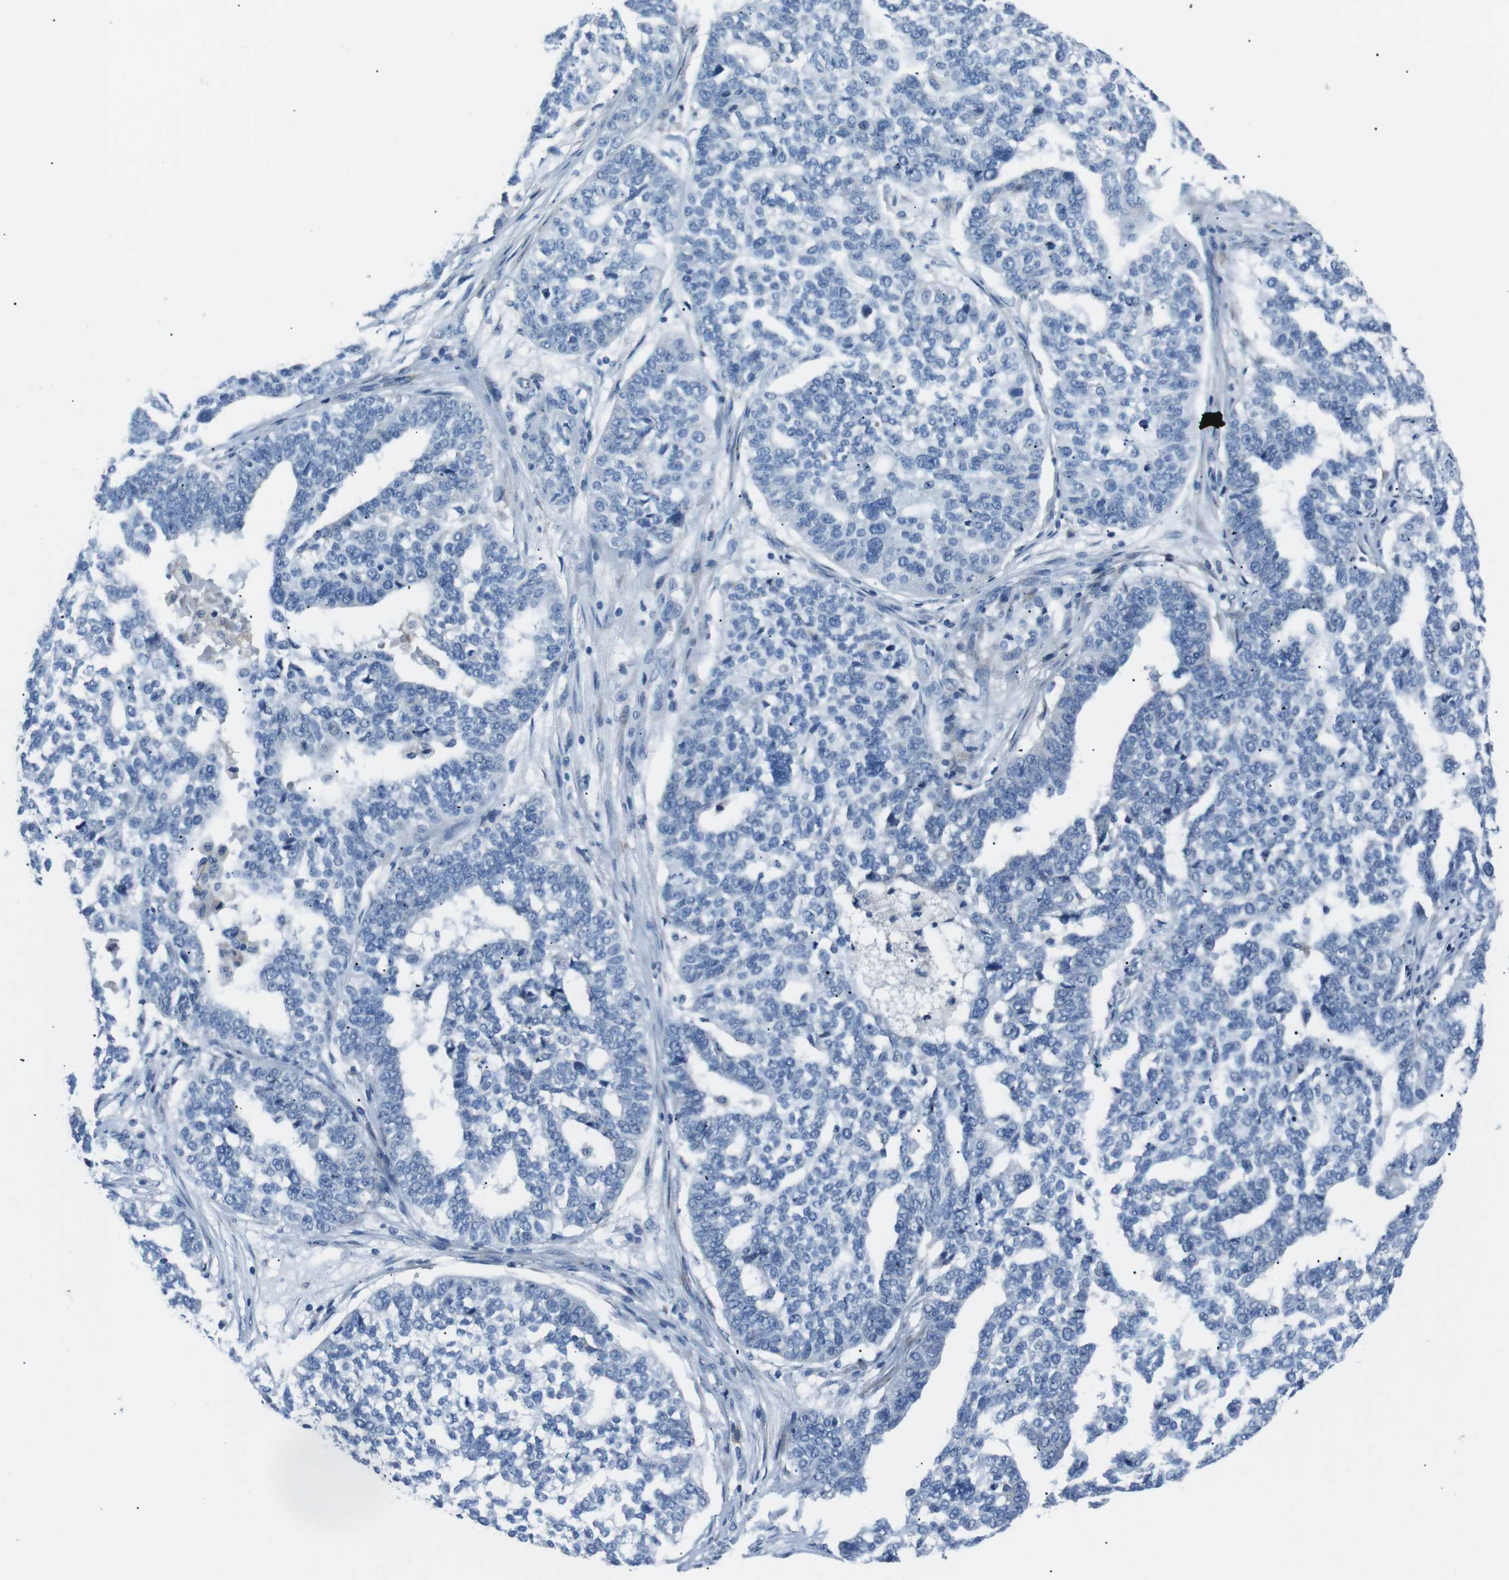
{"staining": {"intensity": "negative", "quantity": "none", "location": "none"}, "tissue": "ovarian cancer", "cell_type": "Tumor cells", "image_type": "cancer", "snomed": [{"axis": "morphology", "description": "Cystadenocarcinoma, serous, NOS"}, {"axis": "topography", "description": "Ovary"}], "caption": "Tumor cells are negative for protein expression in human ovarian cancer (serous cystadenocarcinoma).", "gene": "CSF2RA", "patient": {"sex": "female", "age": 59}}